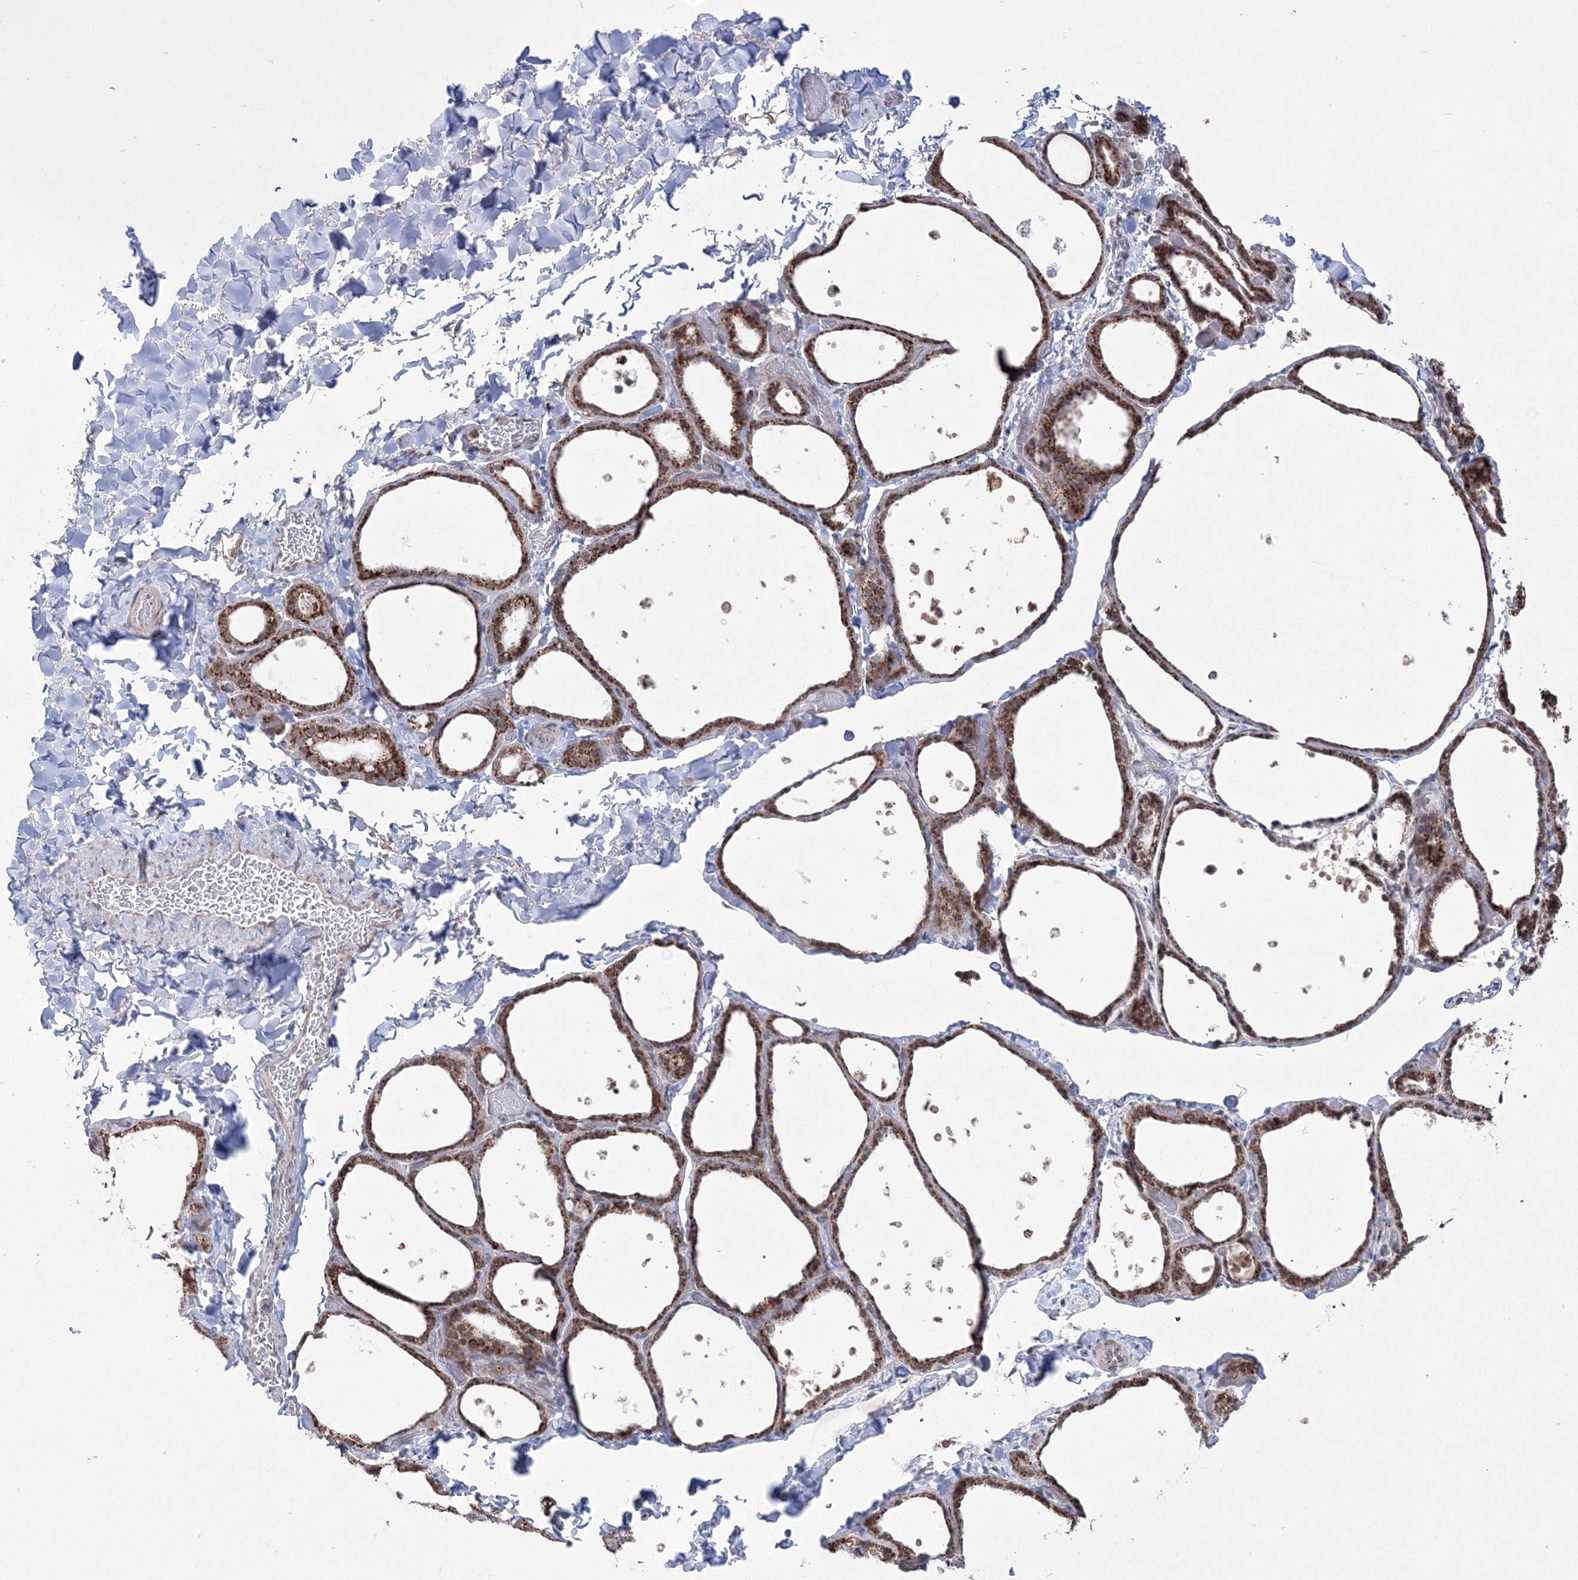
{"staining": {"intensity": "strong", "quantity": ">75%", "location": "cytoplasmic/membranous,nuclear"}, "tissue": "thyroid gland", "cell_type": "Glandular cells", "image_type": "normal", "snomed": [{"axis": "morphology", "description": "Normal tissue, NOS"}, {"axis": "topography", "description": "Thyroid gland"}], "caption": "The histopathology image displays immunohistochemical staining of normal thyroid gland. There is strong cytoplasmic/membranous,nuclear staining is appreciated in about >75% of glandular cells. Ihc stains the protein in brown and the nuclei are stained blue.", "gene": "GRSF1", "patient": {"sex": "female", "age": 44}}